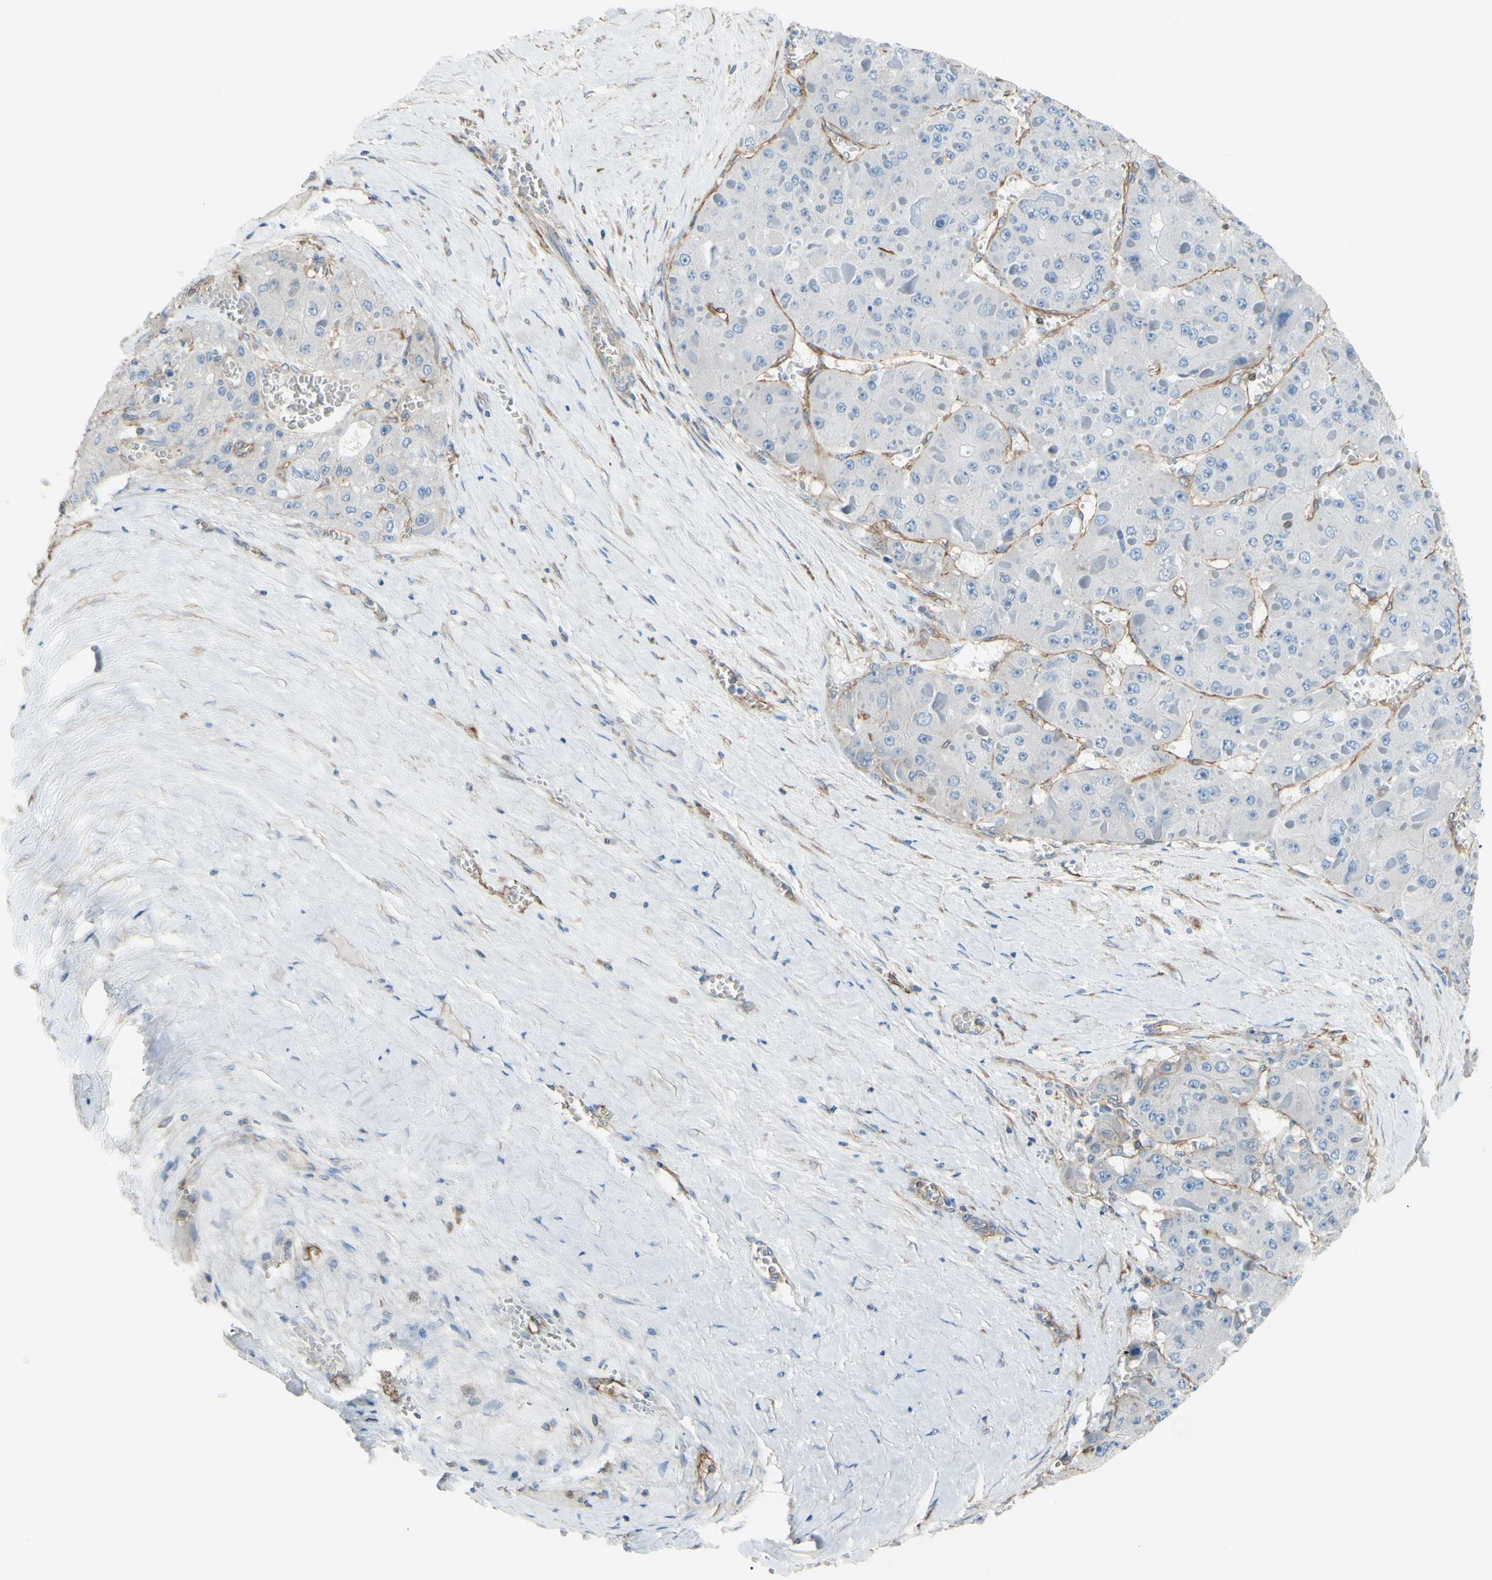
{"staining": {"intensity": "negative", "quantity": "none", "location": "none"}, "tissue": "liver cancer", "cell_type": "Tumor cells", "image_type": "cancer", "snomed": [{"axis": "morphology", "description": "Carcinoma, Hepatocellular, NOS"}, {"axis": "topography", "description": "Liver"}], "caption": "Human liver cancer stained for a protein using immunohistochemistry (IHC) displays no expression in tumor cells.", "gene": "ADD1", "patient": {"sex": "female", "age": 73}}